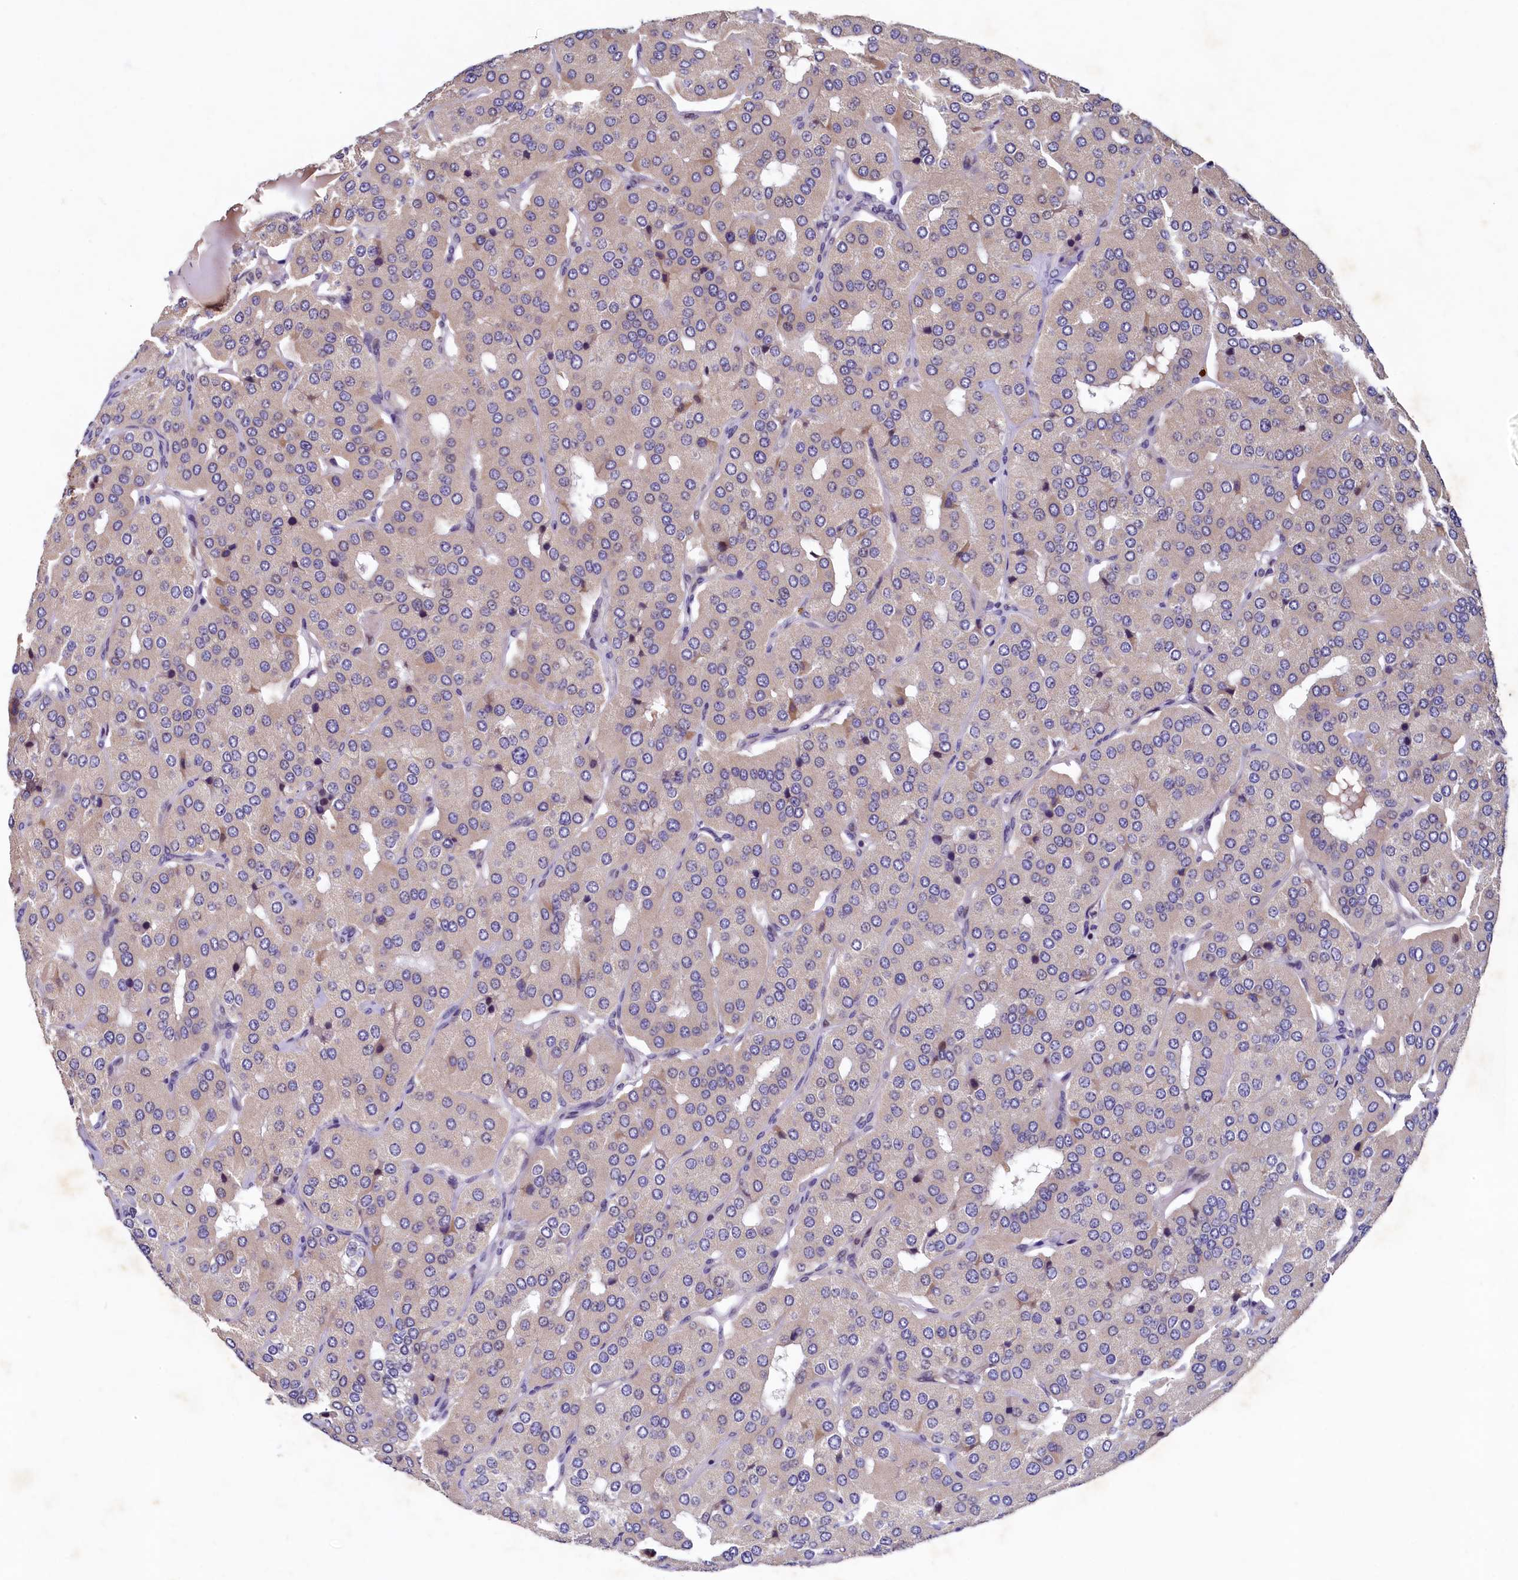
{"staining": {"intensity": "negative", "quantity": "none", "location": "none"}, "tissue": "parathyroid gland", "cell_type": "Glandular cells", "image_type": "normal", "snomed": [{"axis": "morphology", "description": "Normal tissue, NOS"}, {"axis": "morphology", "description": "Adenoma, NOS"}, {"axis": "topography", "description": "Parathyroid gland"}], "caption": "This is an immunohistochemistry (IHC) histopathology image of benign human parathyroid gland. There is no positivity in glandular cells.", "gene": "LATS2", "patient": {"sex": "female", "age": 86}}